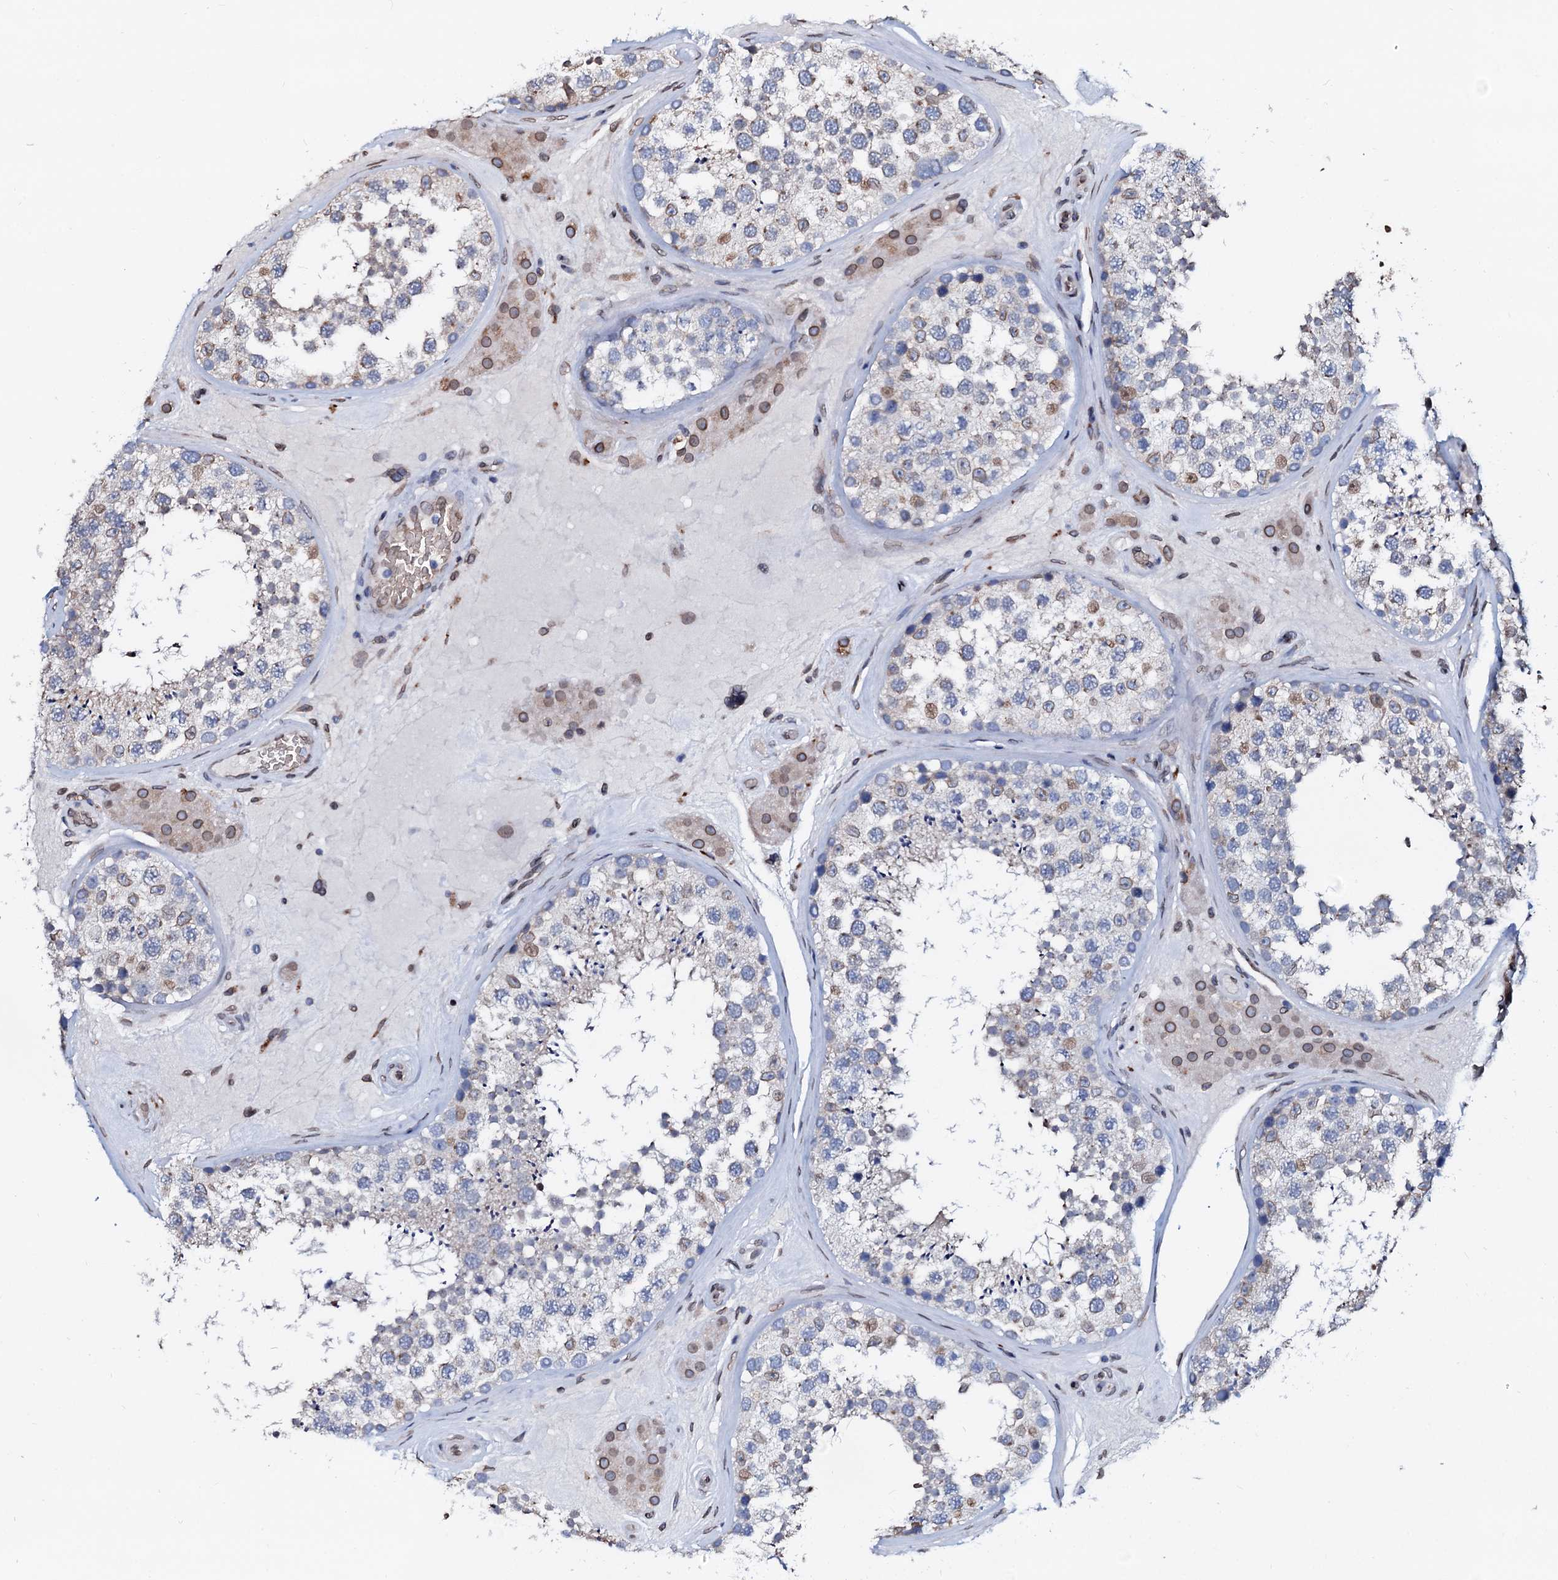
{"staining": {"intensity": "weak", "quantity": "<25%", "location": "cytoplasmic/membranous"}, "tissue": "testis", "cell_type": "Cells in seminiferous ducts", "image_type": "normal", "snomed": [{"axis": "morphology", "description": "Normal tissue, NOS"}, {"axis": "topography", "description": "Testis"}], "caption": "Immunohistochemistry photomicrograph of unremarkable testis: human testis stained with DAB (3,3'-diaminobenzidine) reveals no significant protein expression in cells in seminiferous ducts.", "gene": "NRP2", "patient": {"sex": "male", "age": 46}}